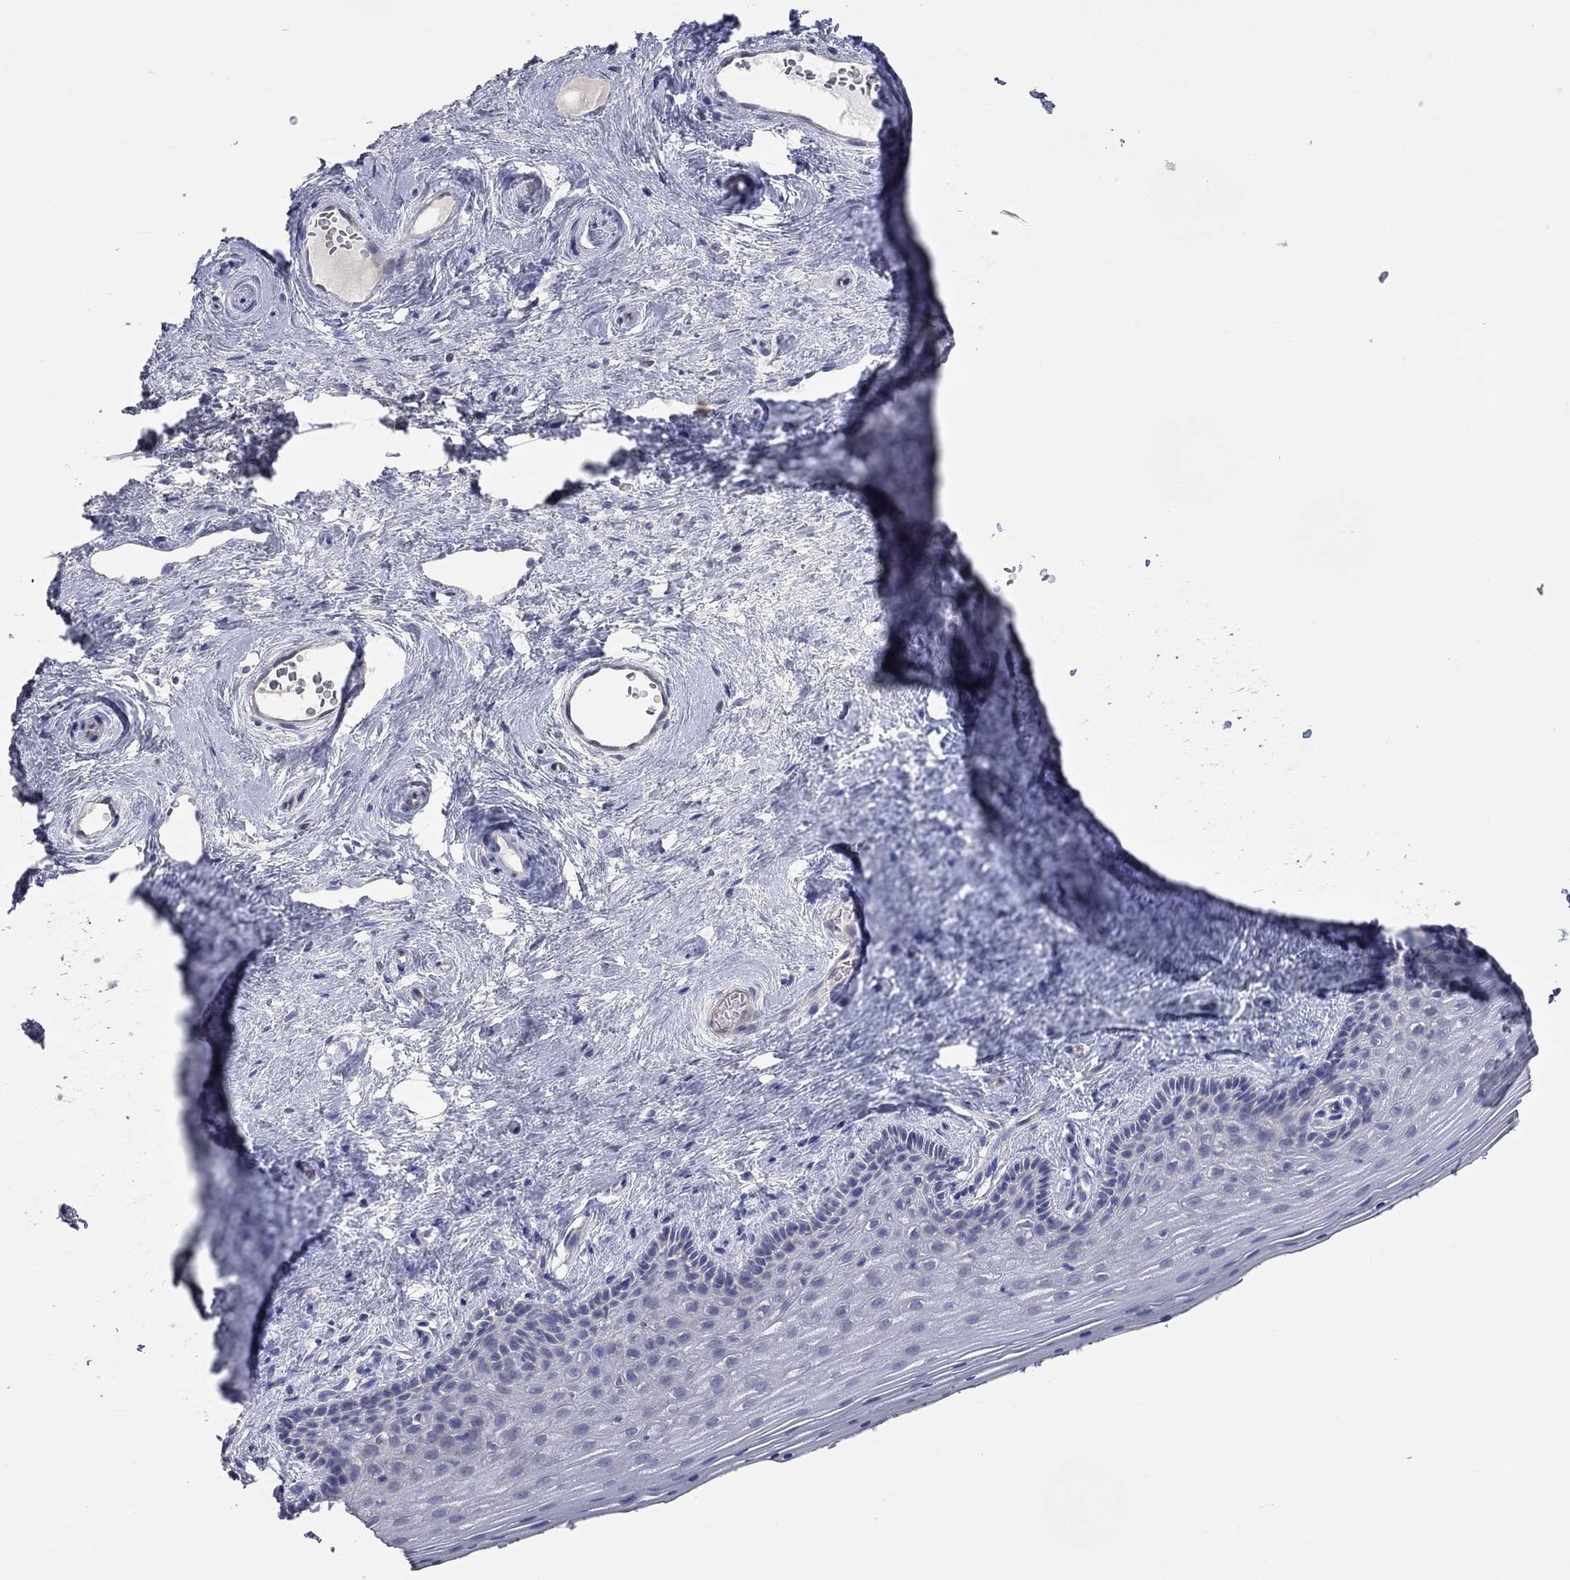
{"staining": {"intensity": "negative", "quantity": "none", "location": "none"}, "tissue": "vagina", "cell_type": "Squamous epithelial cells", "image_type": "normal", "snomed": [{"axis": "morphology", "description": "Normal tissue, NOS"}, {"axis": "topography", "description": "Vagina"}], "caption": "Vagina stained for a protein using immunohistochemistry exhibits no expression squamous epithelial cells.", "gene": "KCNB1", "patient": {"sex": "female", "age": 45}}